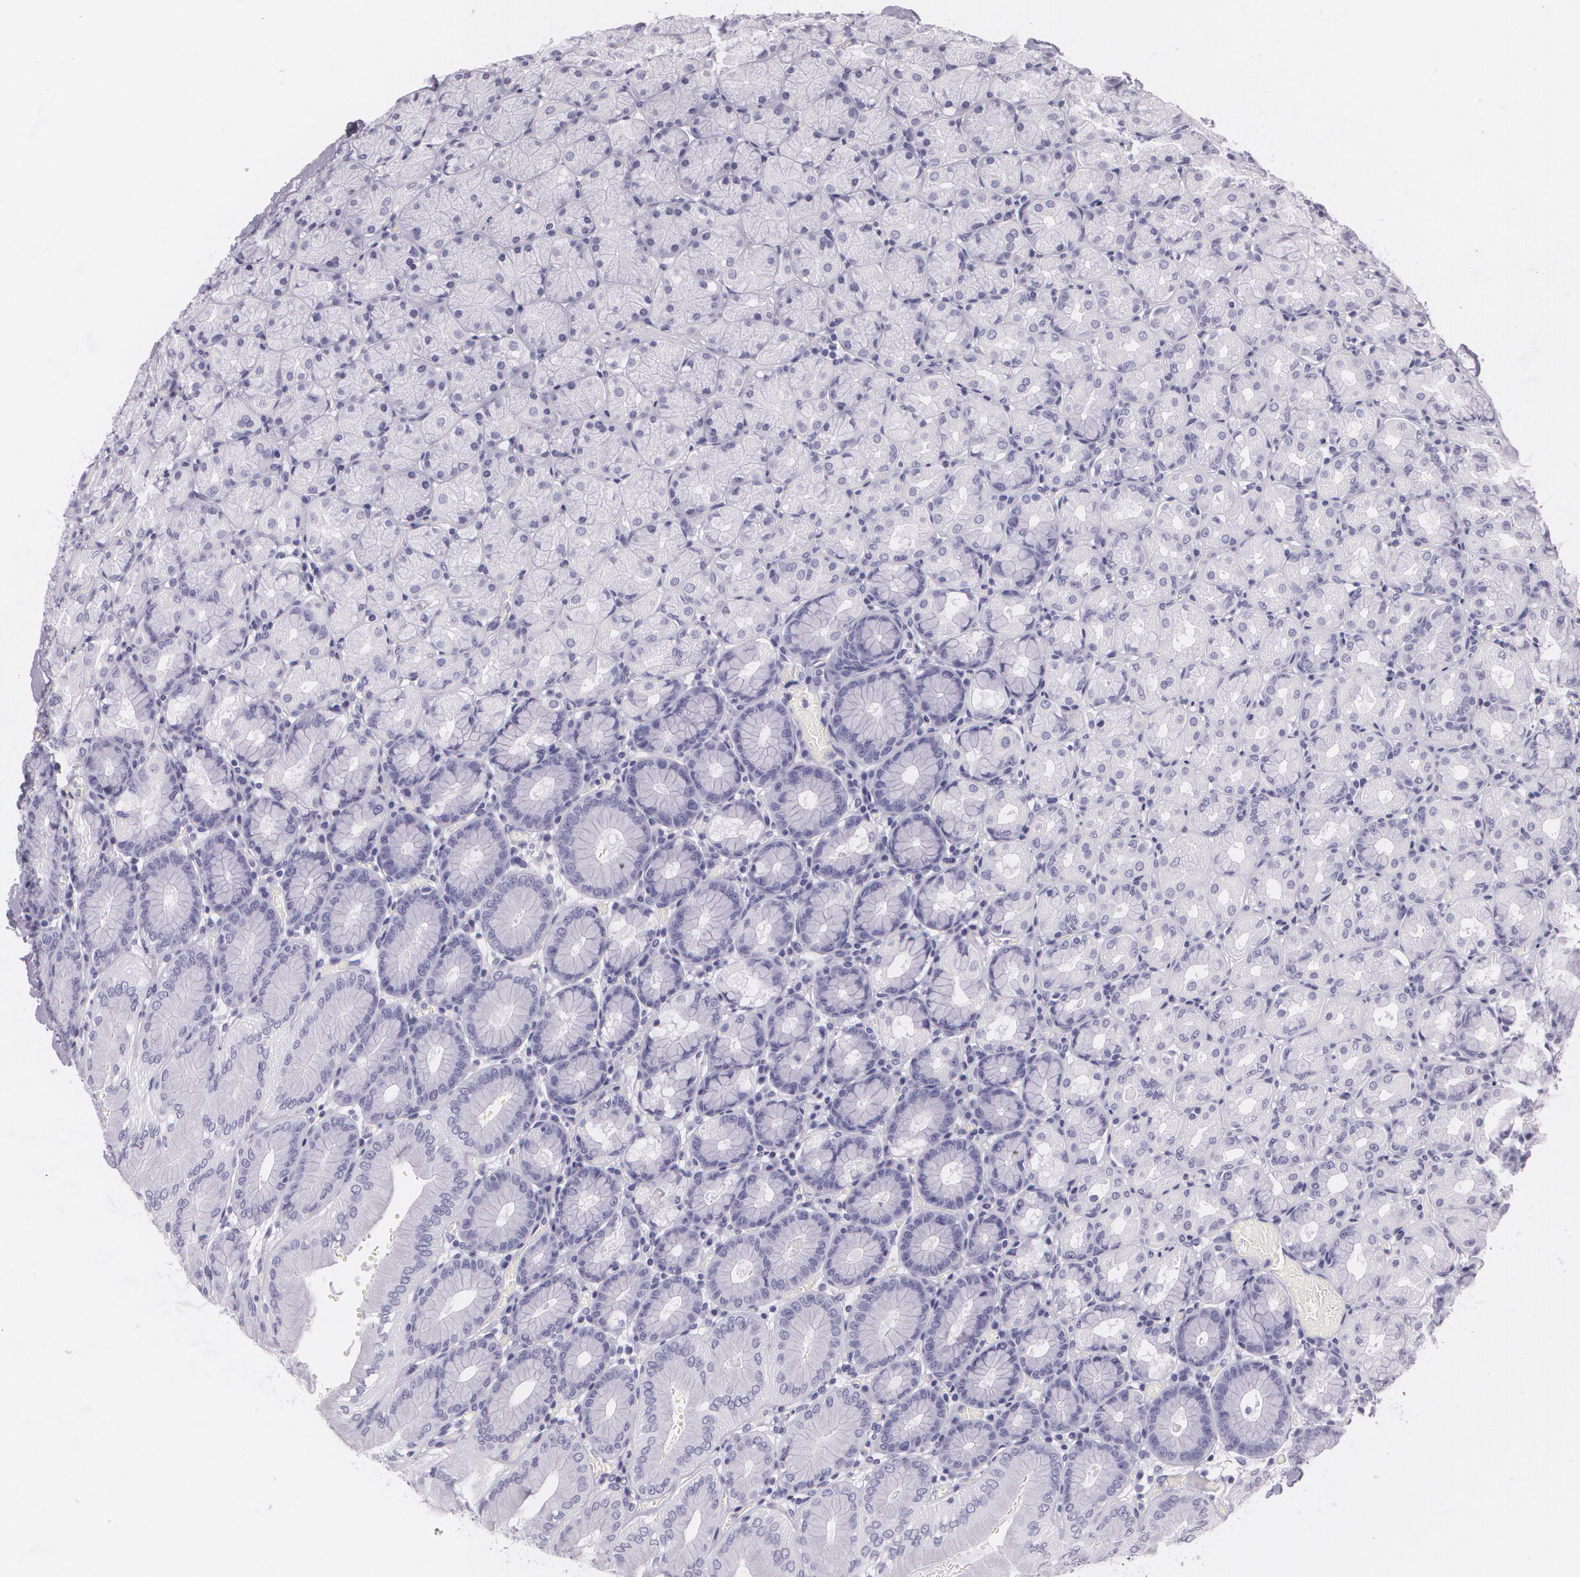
{"staining": {"intensity": "negative", "quantity": "none", "location": "none"}, "tissue": "stomach", "cell_type": "Glandular cells", "image_type": "normal", "snomed": [{"axis": "morphology", "description": "Normal tissue, NOS"}, {"axis": "topography", "description": "Stomach, upper"}, {"axis": "topography", "description": "Stomach"}], "caption": "Human stomach stained for a protein using immunohistochemistry (IHC) shows no expression in glandular cells.", "gene": "DLG4", "patient": {"sex": "male", "age": 76}}